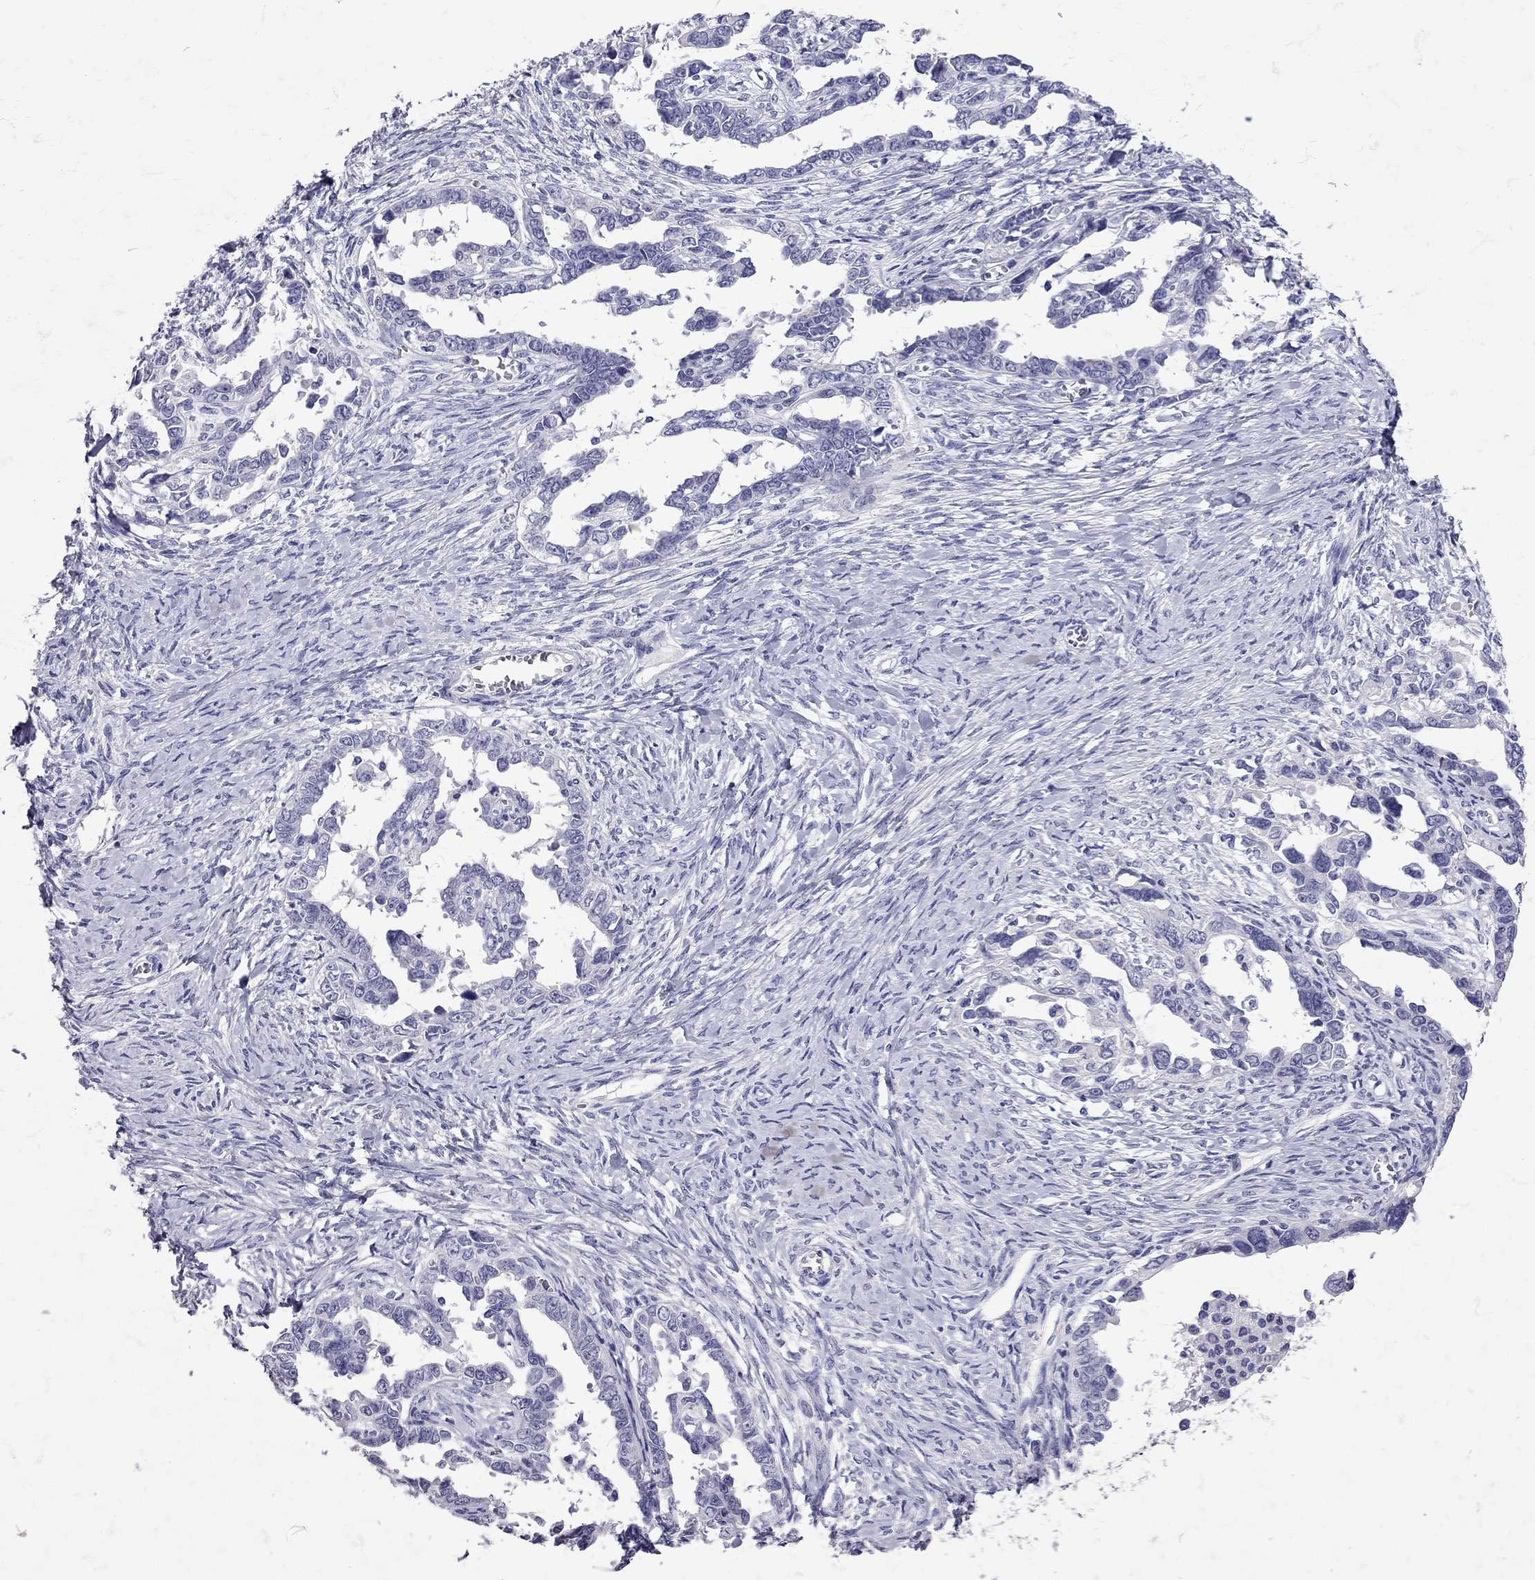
{"staining": {"intensity": "negative", "quantity": "none", "location": "none"}, "tissue": "ovarian cancer", "cell_type": "Tumor cells", "image_type": "cancer", "snomed": [{"axis": "morphology", "description": "Cystadenocarcinoma, serous, NOS"}, {"axis": "topography", "description": "Ovary"}], "caption": "Immunohistochemistry (IHC) micrograph of human serous cystadenocarcinoma (ovarian) stained for a protein (brown), which shows no expression in tumor cells.", "gene": "SST", "patient": {"sex": "female", "age": 69}}